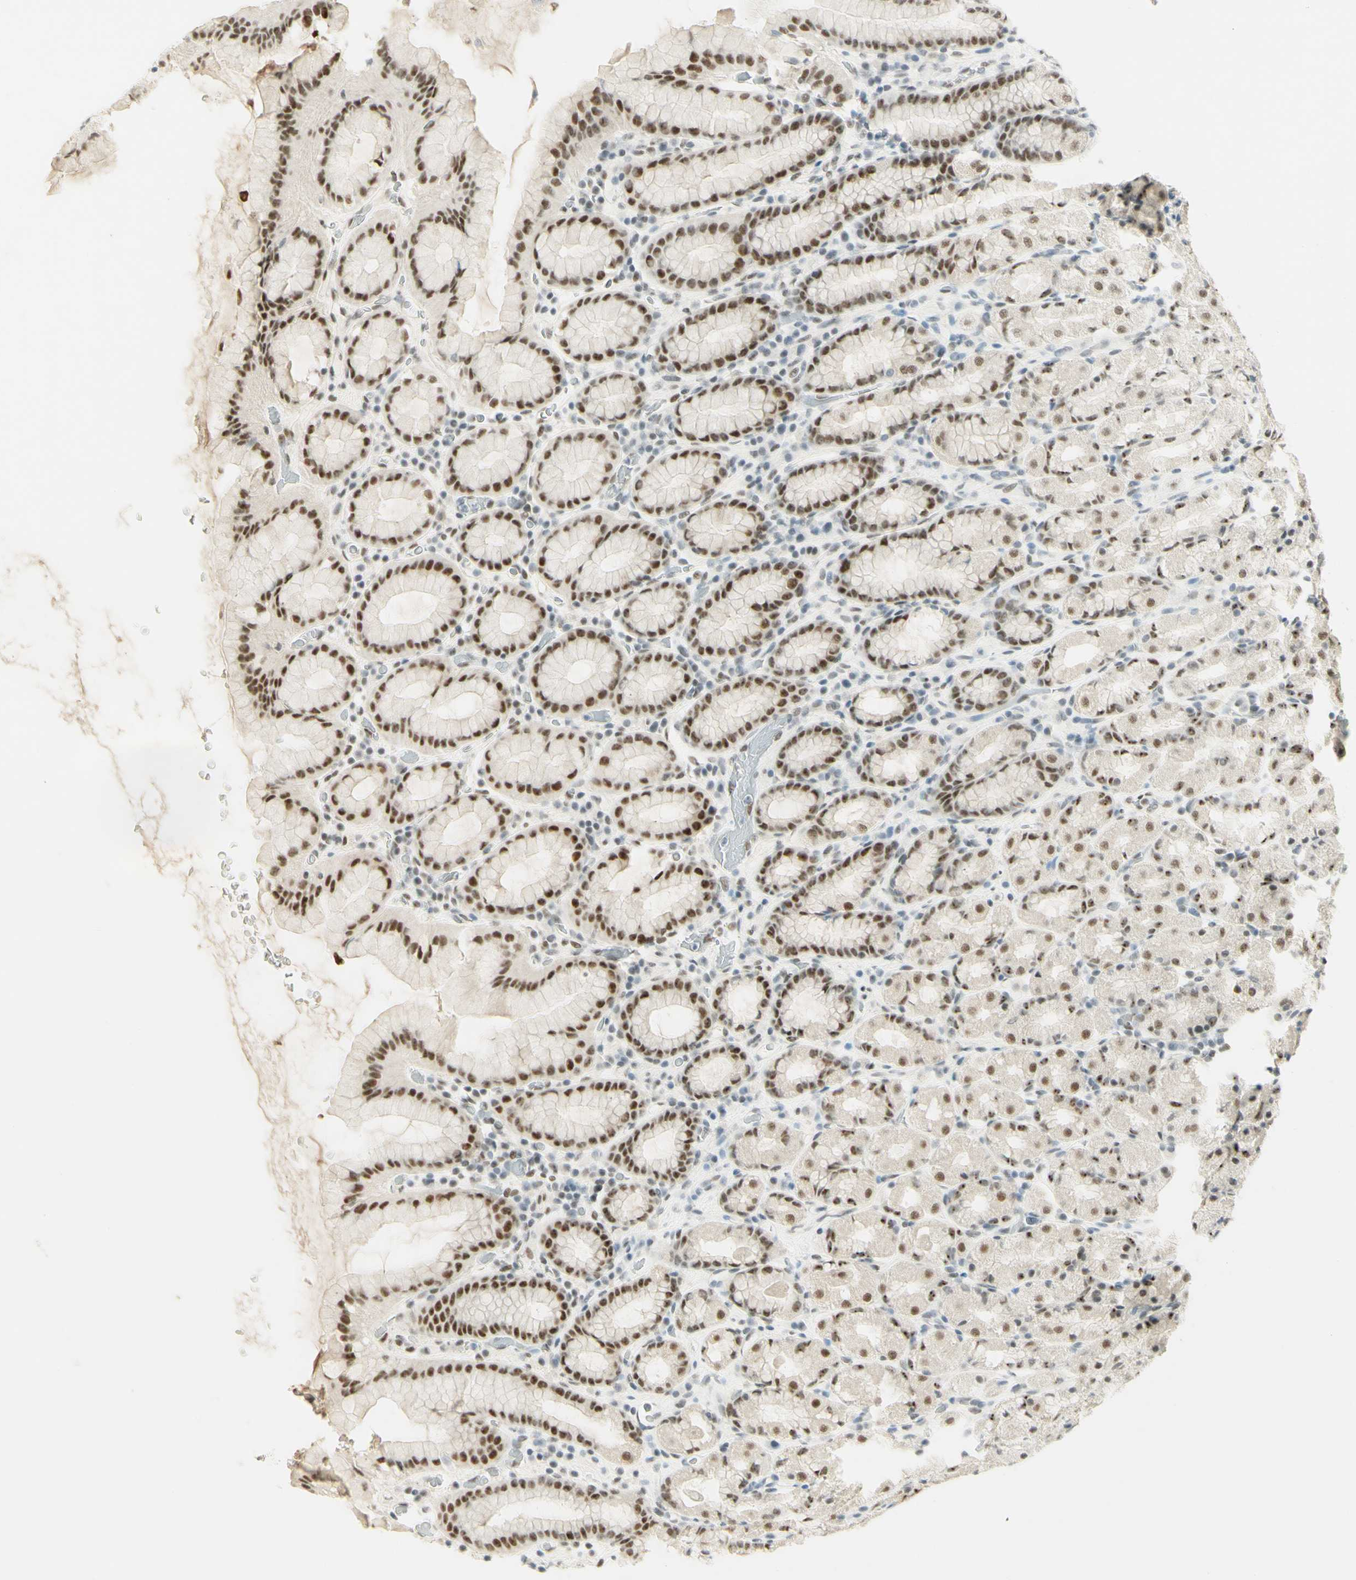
{"staining": {"intensity": "moderate", "quantity": ">75%", "location": "nuclear"}, "tissue": "stomach", "cell_type": "Glandular cells", "image_type": "normal", "snomed": [{"axis": "morphology", "description": "Normal tissue, NOS"}, {"axis": "topography", "description": "Stomach, upper"}], "caption": "Protein expression analysis of benign human stomach reveals moderate nuclear positivity in about >75% of glandular cells. The staining was performed using DAB, with brown indicating positive protein expression. Nuclei are stained blue with hematoxylin.", "gene": "PMS2", "patient": {"sex": "male", "age": 68}}